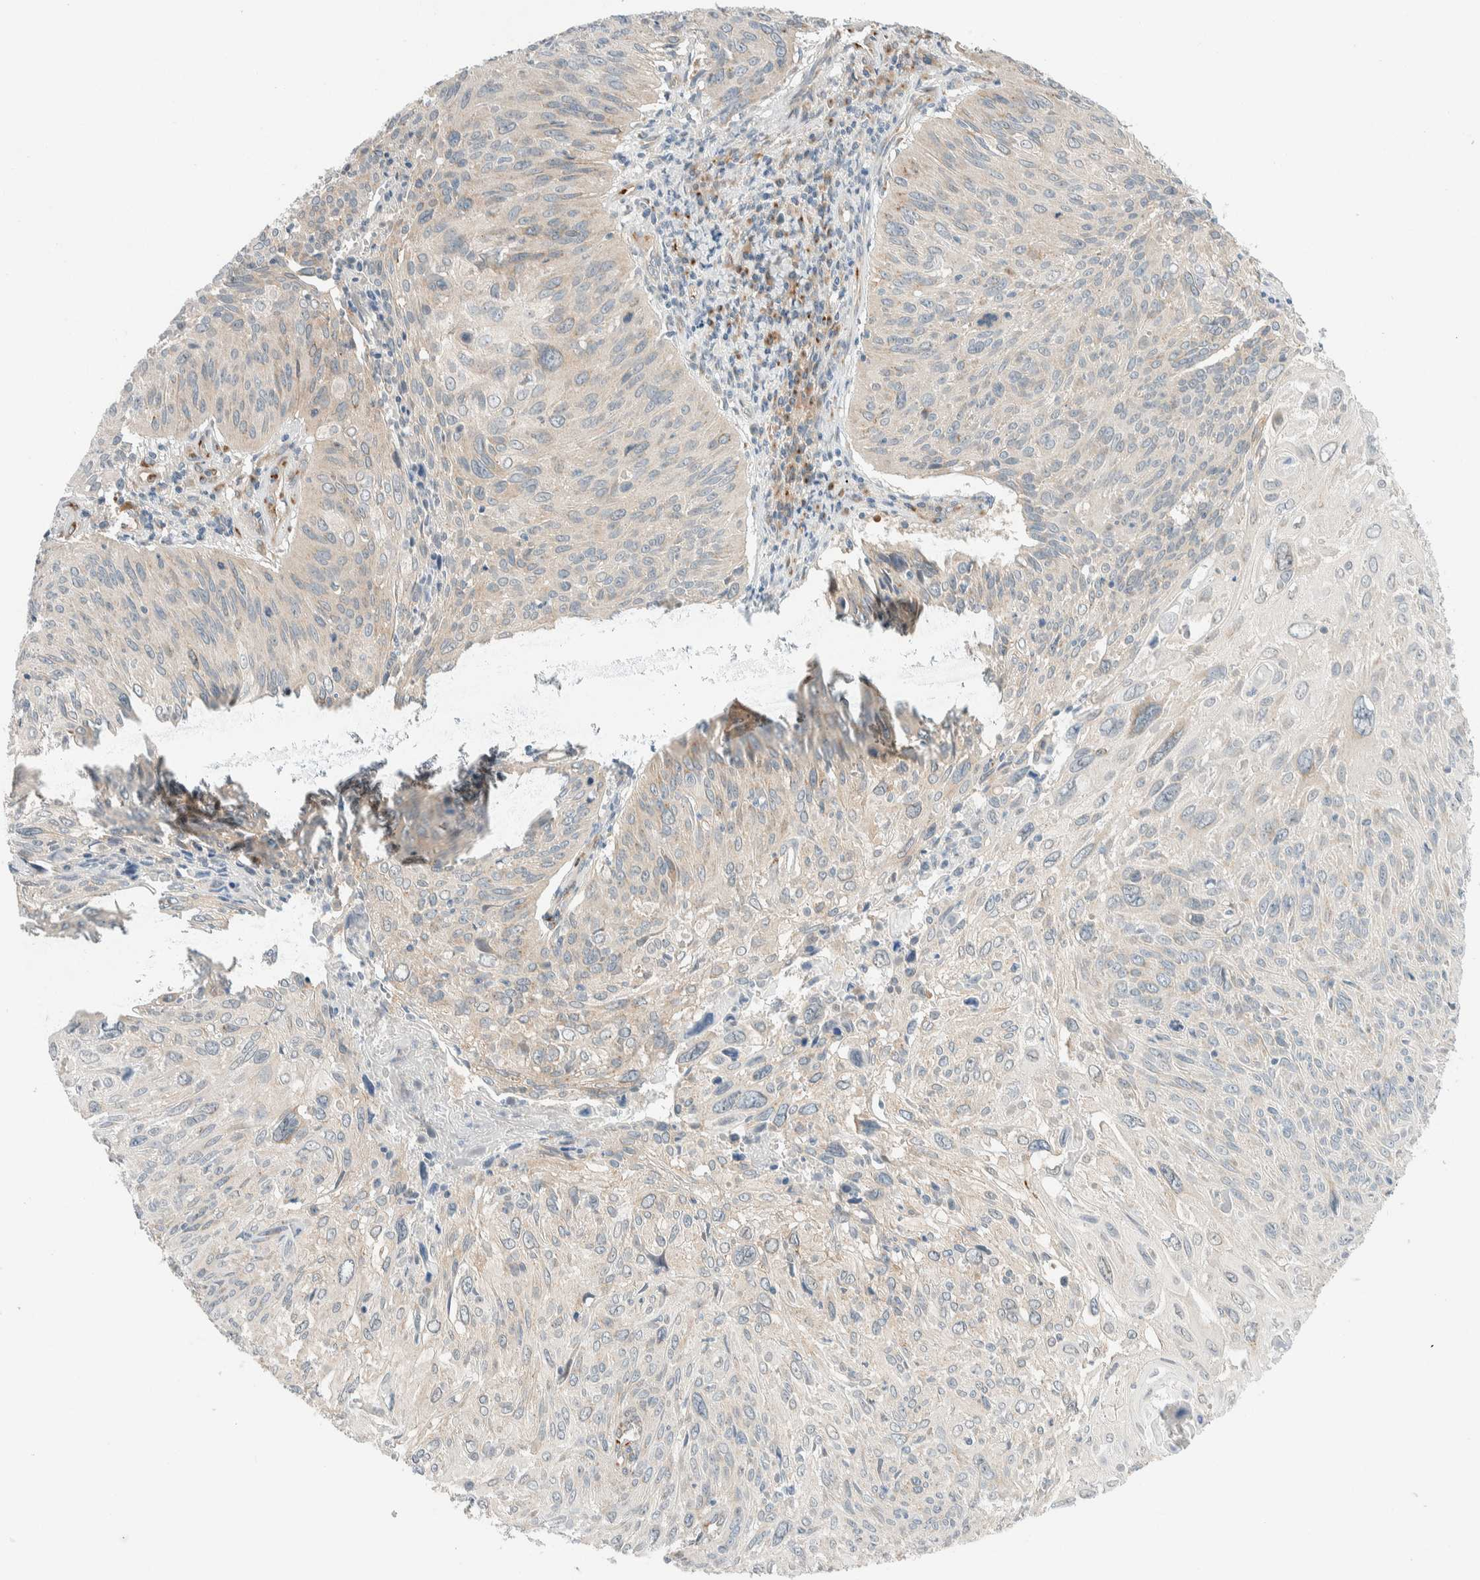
{"staining": {"intensity": "negative", "quantity": "none", "location": "none"}, "tissue": "cervical cancer", "cell_type": "Tumor cells", "image_type": "cancer", "snomed": [{"axis": "morphology", "description": "Squamous cell carcinoma, NOS"}, {"axis": "topography", "description": "Cervix"}], "caption": "An immunohistochemistry (IHC) image of cervical squamous cell carcinoma is shown. There is no staining in tumor cells of cervical squamous cell carcinoma.", "gene": "TMEM184B", "patient": {"sex": "female", "age": 51}}